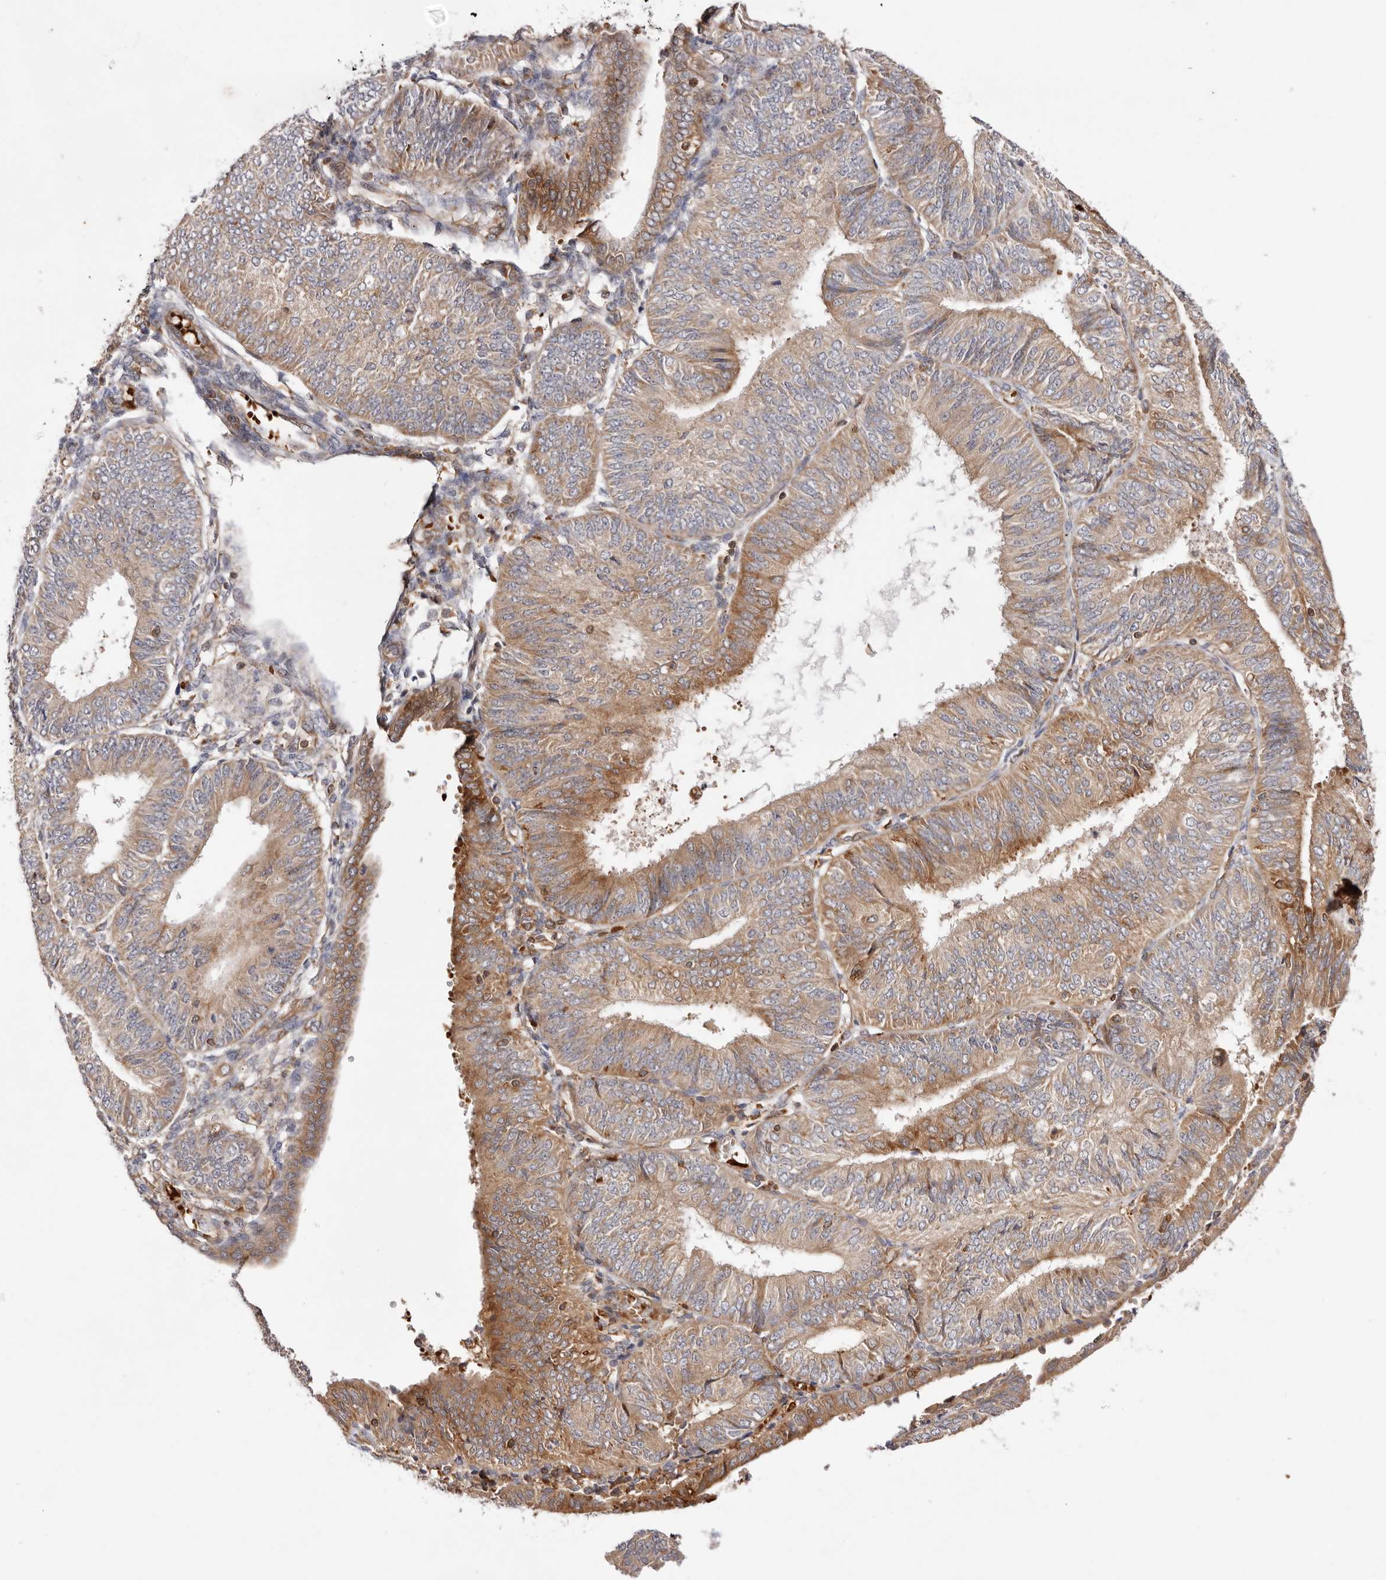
{"staining": {"intensity": "moderate", "quantity": "25%-75%", "location": "cytoplasmic/membranous"}, "tissue": "endometrial cancer", "cell_type": "Tumor cells", "image_type": "cancer", "snomed": [{"axis": "morphology", "description": "Adenocarcinoma, NOS"}, {"axis": "topography", "description": "Endometrium"}], "caption": "Endometrial adenocarcinoma tissue reveals moderate cytoplasmic/membranous staining in approximately 25%-75% of tumor cells", "gene": "RNF213", "patient": {"sex": "female", "age": 58}}